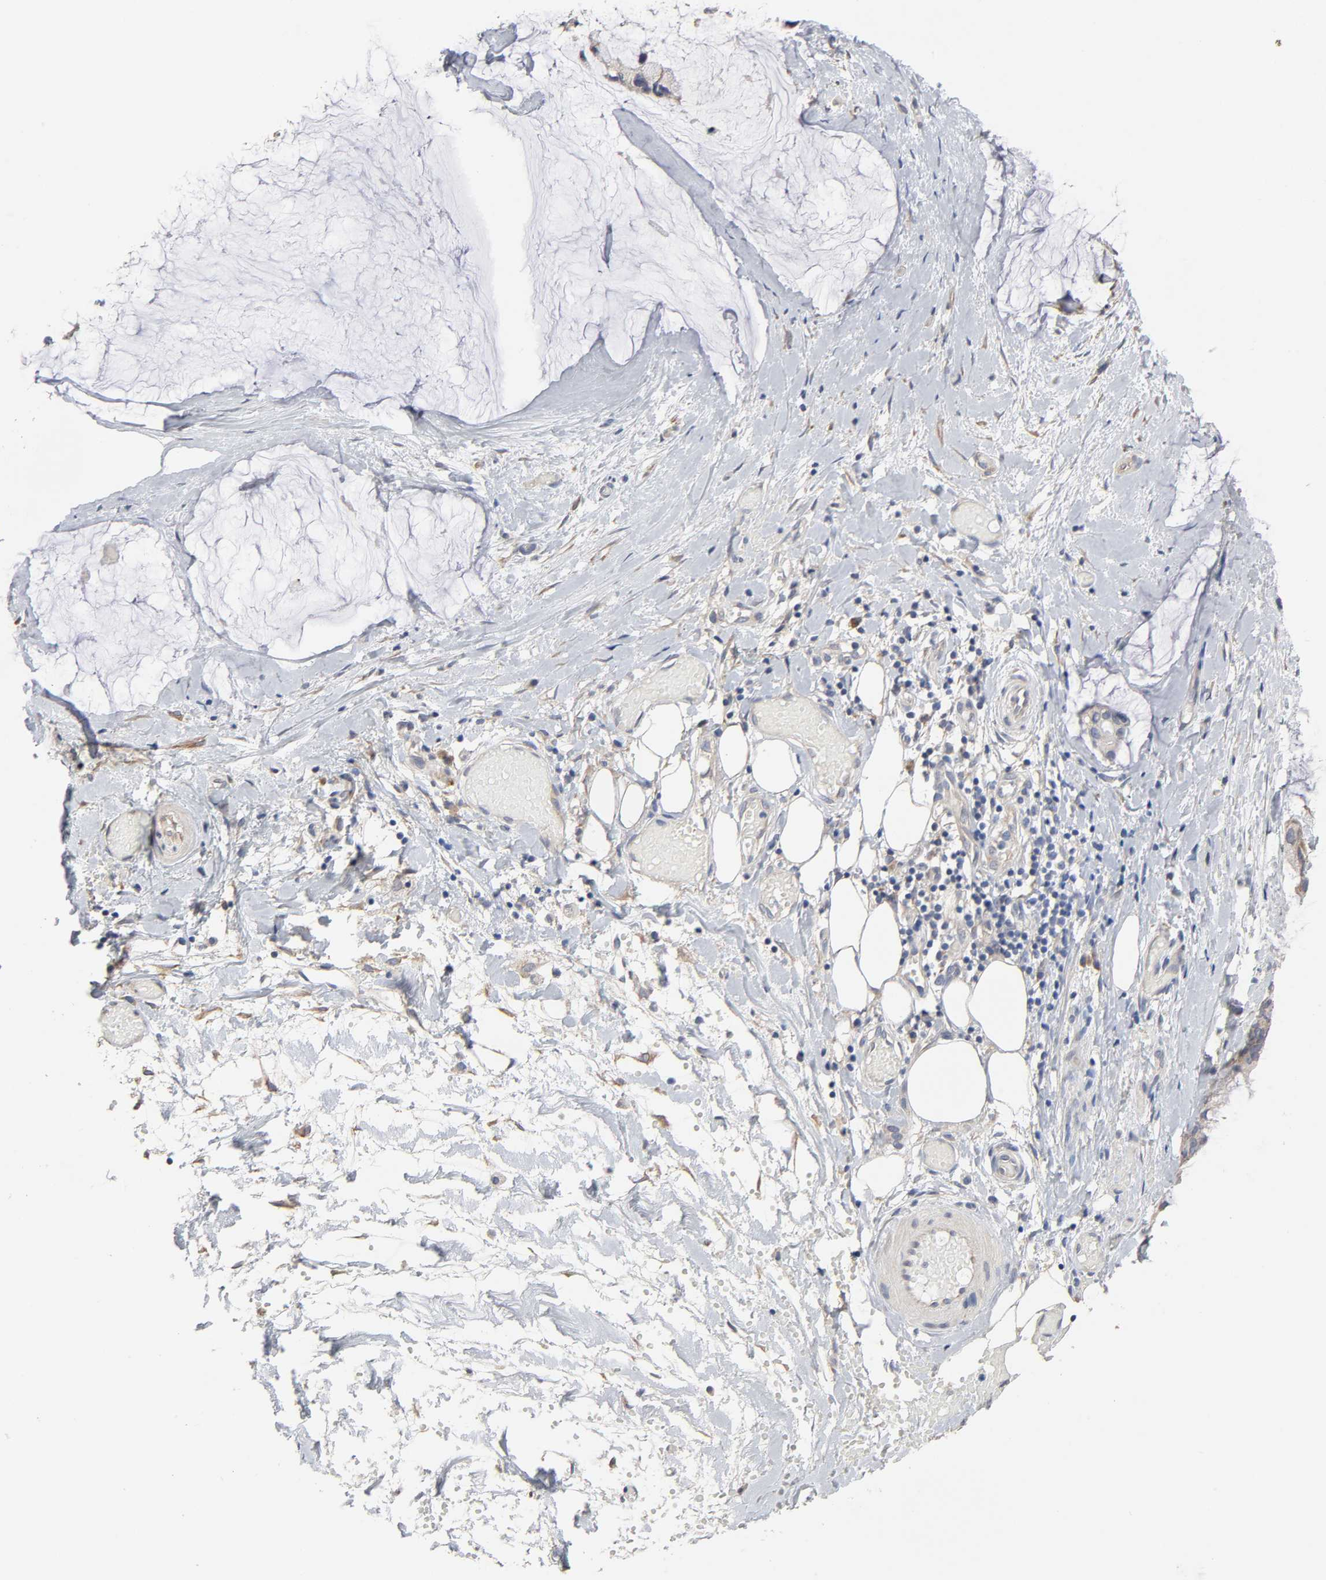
{"staining": {"intensity": "weak", "quantity": ">75%", "location": "cytoplasmic/membranous"}, "tissue": "ovarian cancer", "cell_type": "Tumor cells", "image_type": "cancer", "snomed": [{"axis": "morphology", "description": "Cystadenocarcinoma, mucinous, NOS"}, {"axis": "topography", "description": "Ovary"}], "caption": "Protein staining of ovarian cancer tissue displays weak cytoplasmic/membranous positivity in about >75% of tumor cells. (DAB IHC with brightfield microscopy, high magnification).", "gene": "HDLBP", "patient": {"sex": "female", "age": 39}}